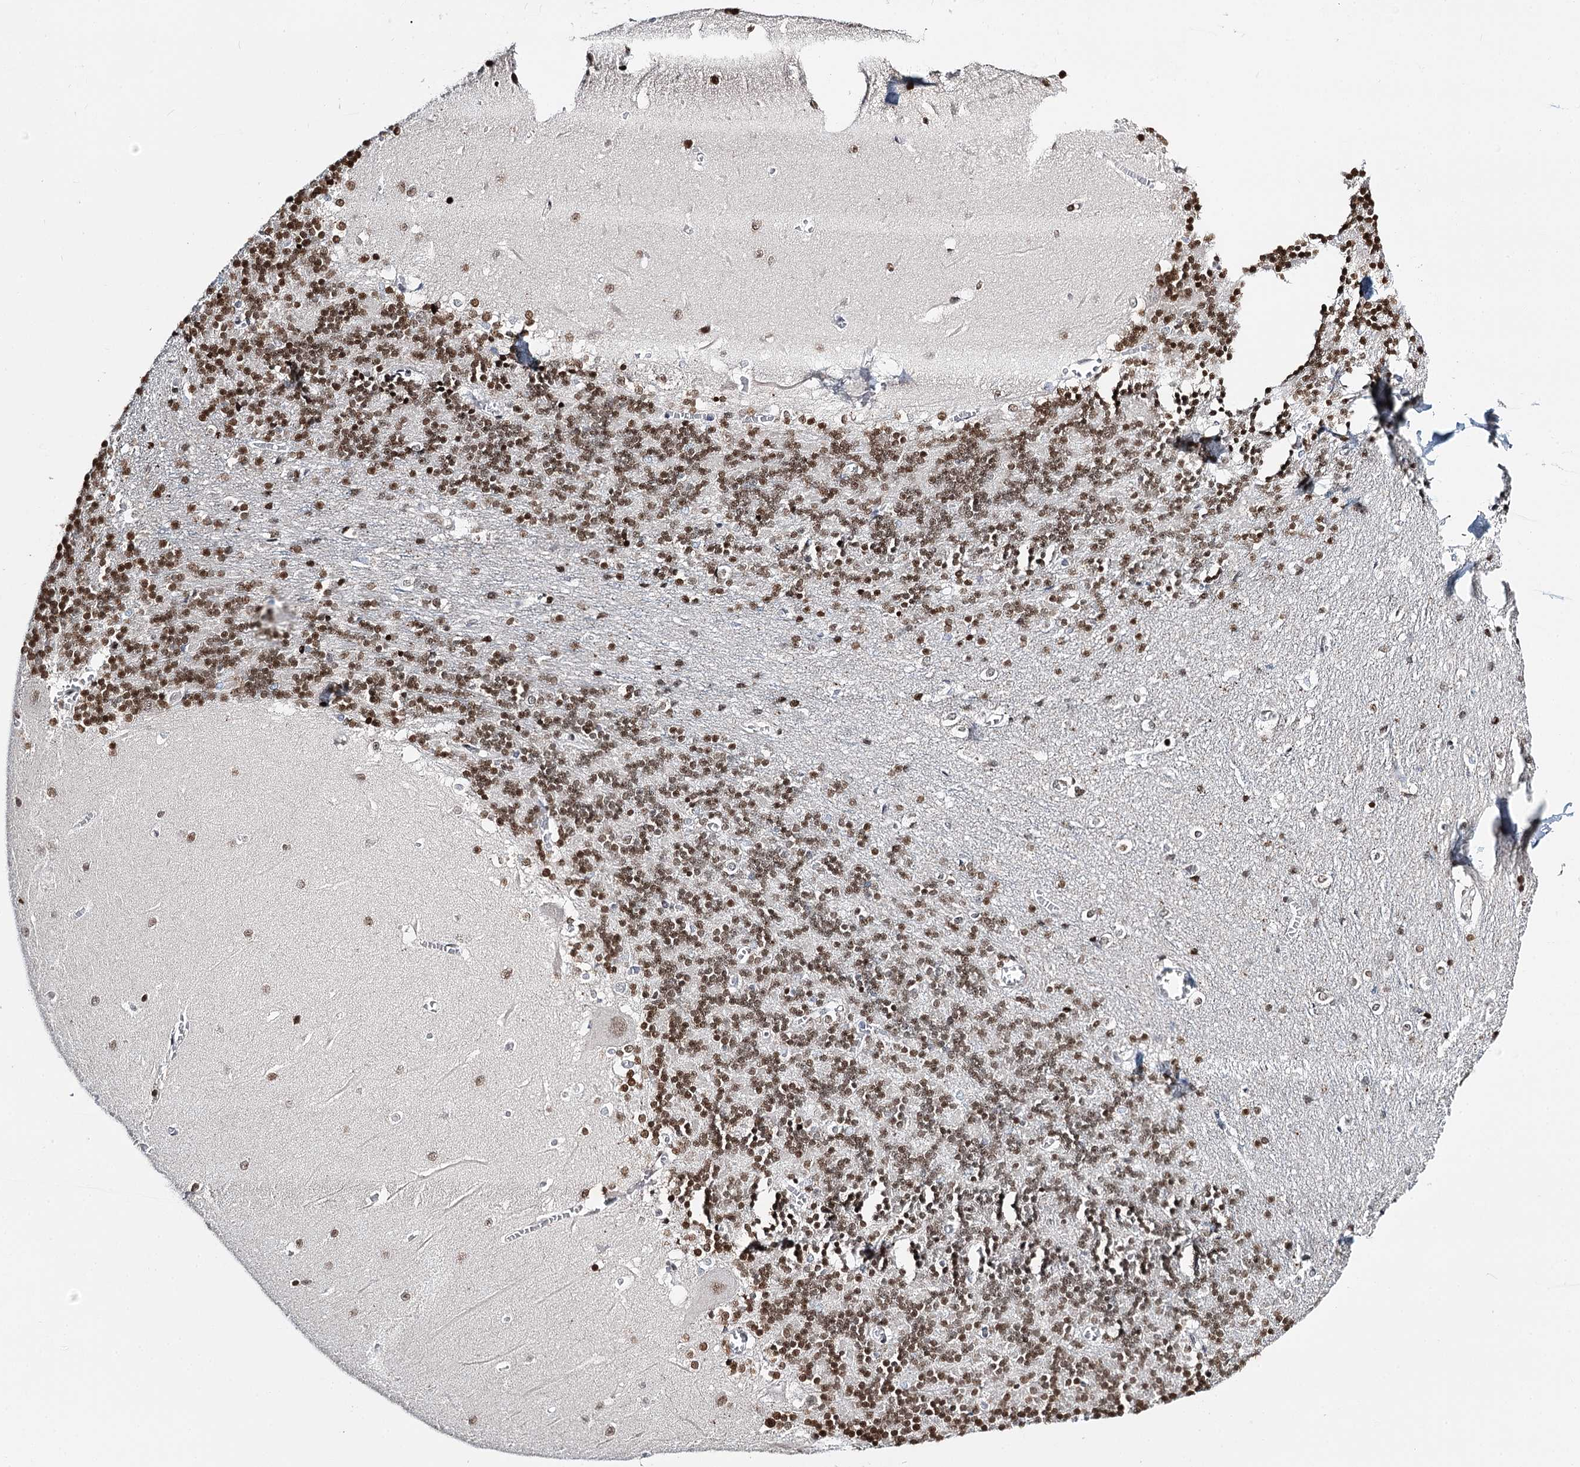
{"staining": {"intensity": "moderate", "quantity": "25%-75%", "location": "nuclear"}, "tissue": "cerebellum", "cell_type": "Cells in granular layer", "image_type": "normal", "snomed": [{"axis": "morphology", "description": "Normal tissue, NOS"}, {"axis": "topography", "description": "Cerebellum"}], "caption": "A brown stain labels moderate nuclear positivity of a protein in cells in granular layer of unremarkable cerebellum. (DAB = brown stain, brightfield microscopy at high magnification).", "gene": "RPS27A", "patient": {"sex": "male", "age": 37}}